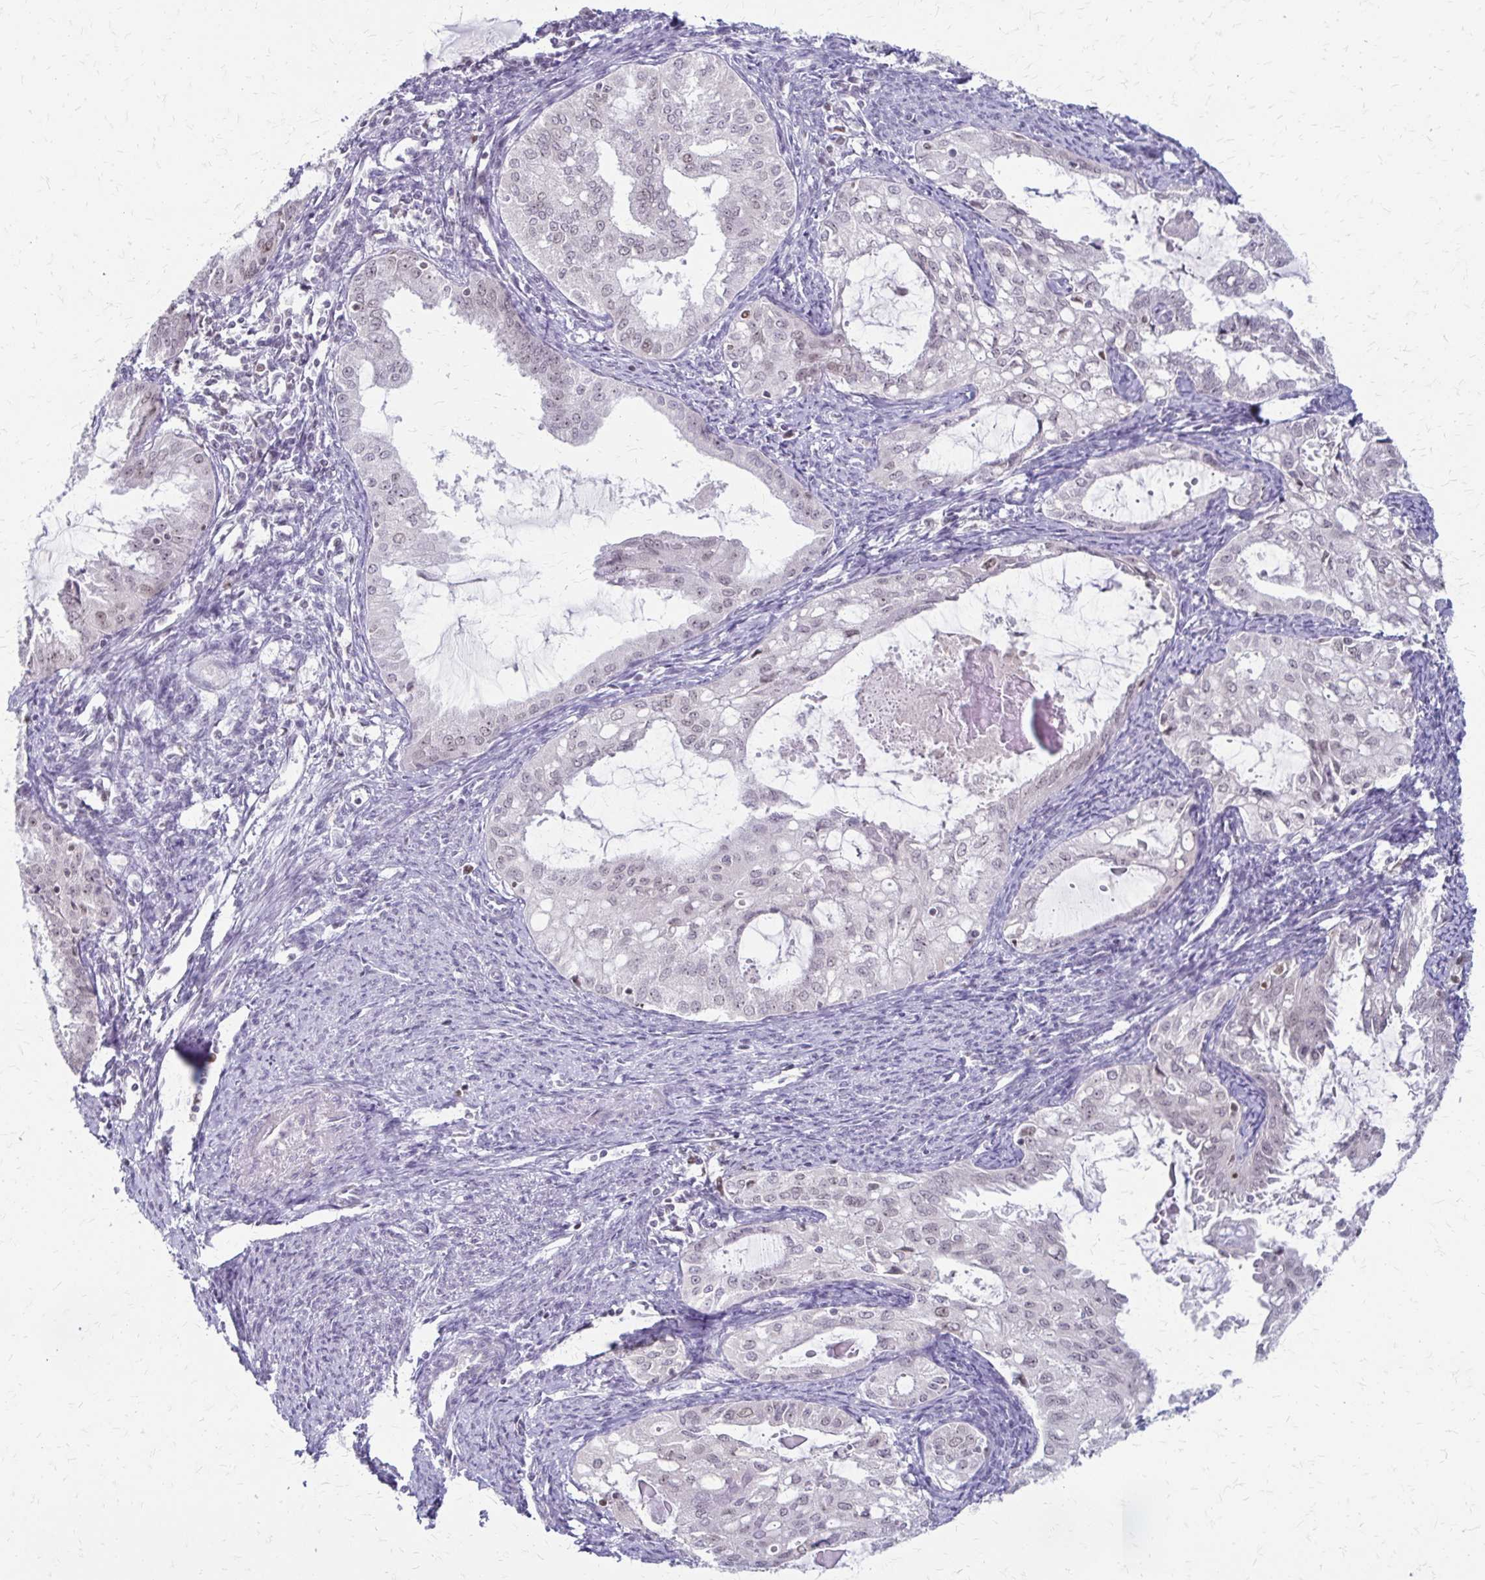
{"staining": {"intensity": "weak", "quantity": "<25%", "location": "nuclear"}, "tissue": "endometrial cancer", "cell_type": "Tumor cells", "image_type": "cancer", "snomed": [{"axis": "morphology", "description": "Adenocarcinoma, NOS"}, {"axis": "topography", "description": "Endometrium"}], "caption": "A photomicrograph of endometrial adenocarcinoma stained for a protein demonstrates no brown staining in tumor cells.", "gene": "EED", "patient": {"sex": "female", "age": 70}}